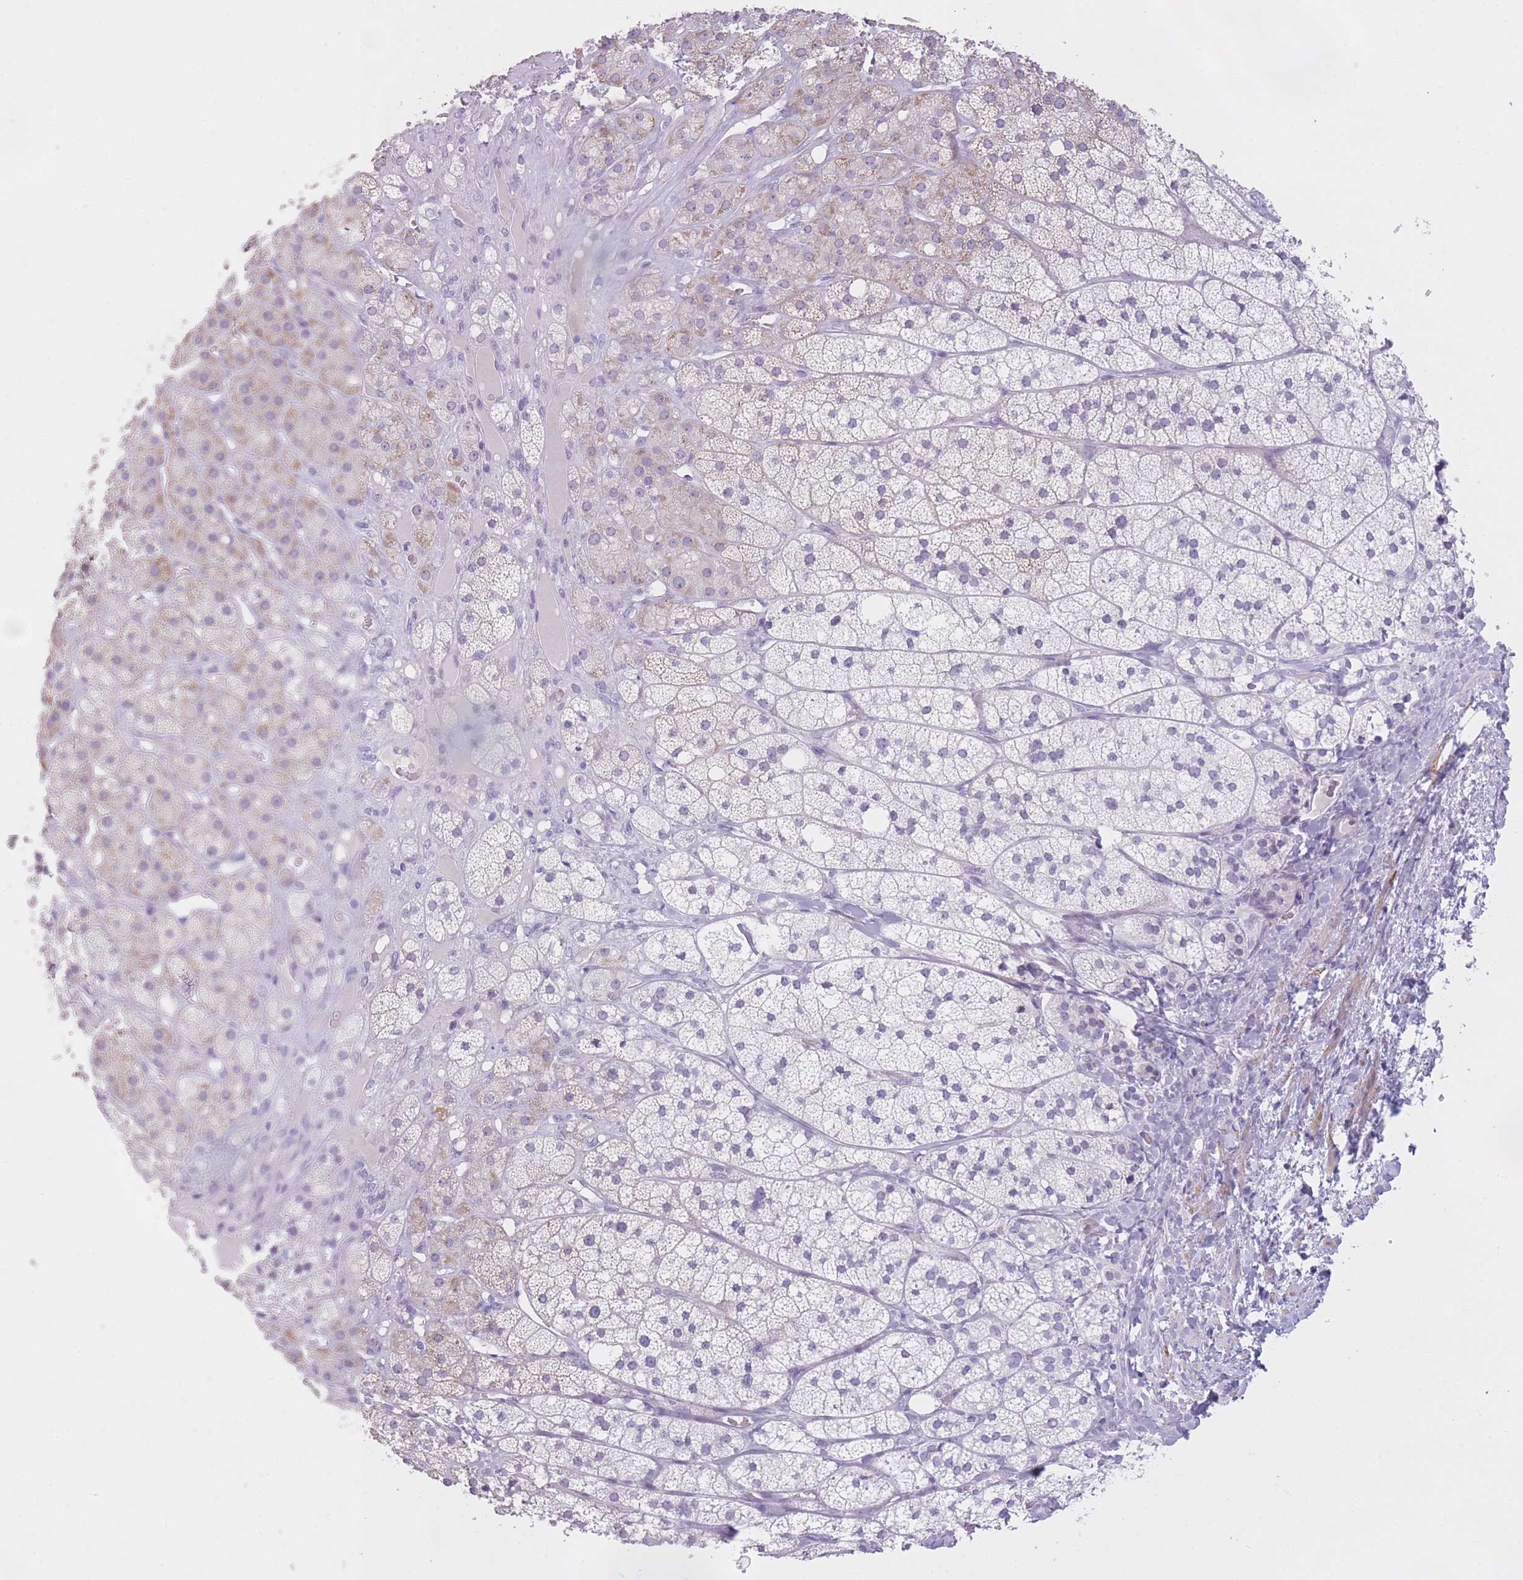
{"staining": {"intensity": "weak", "quantity": "25%-75%", "location": "cytoplasmic/membranous"}, "tissue": "adrenal gland", "cell_type": "Glandular cells", "image_type": "normal", "snomed": [{"axis": "morphology", "description": "Normal tissue, NOS"}, {"axis": "topography", "description": "Adrenal gland"}], "caption": "Brown immunohistochemical staining in benign human adrenal gland displays weak cytoplasmic/membranous positivity in about 25%-75% of glandular cells. The protein is shown in brown color, while the nuclei are stained blue.", "gene": "GOLGA6A", "patient": {"sex": "female", "age": 52}}